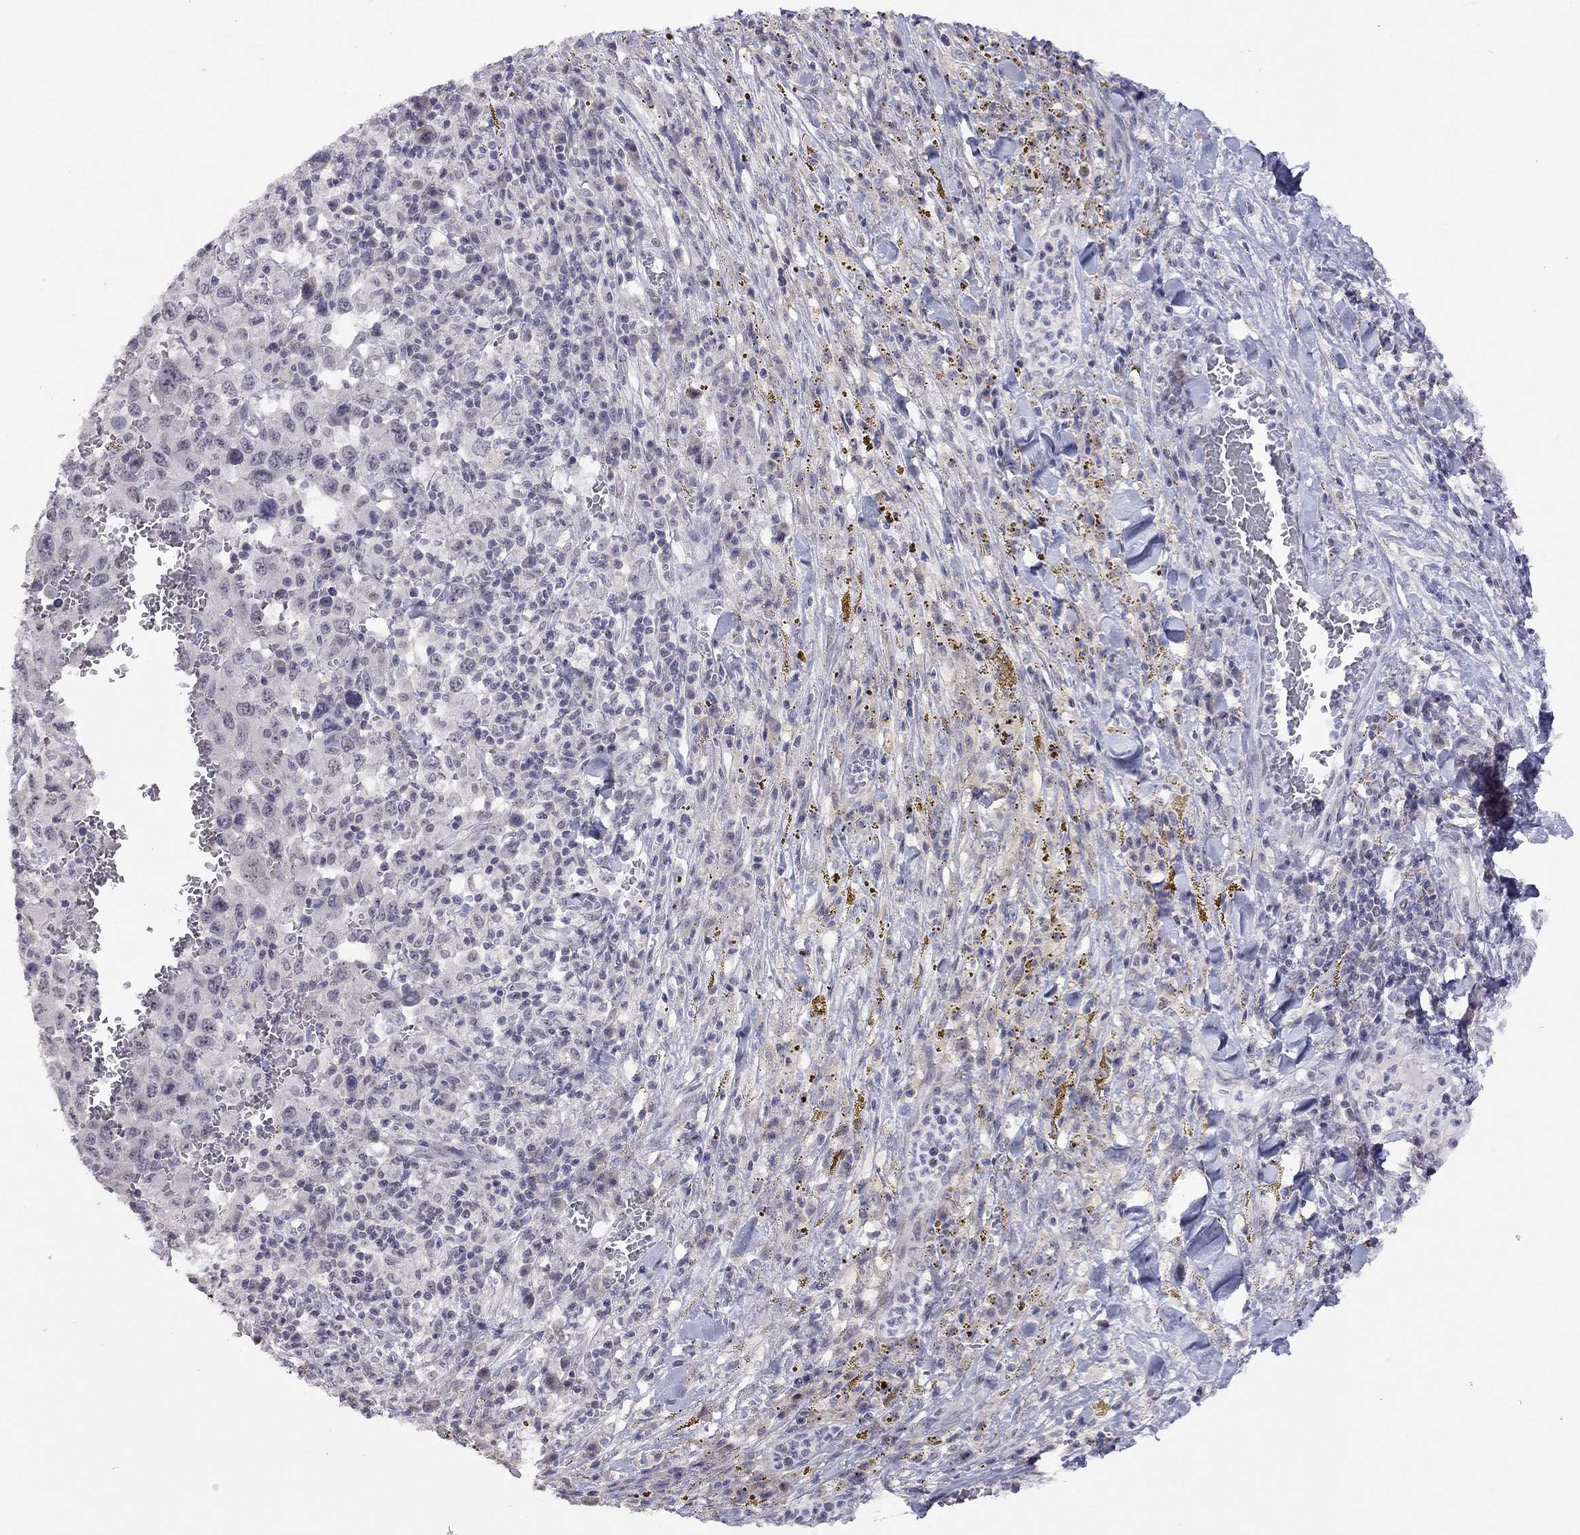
{"staining": {"intensity": "negative", "quantity": "none", "location": "none"}, "tissue": "melanoma", "cell_type": "Tumor cells", "image_type": "cancer", "snomed": [{"axis": "morphology", "description": "Malignant melanoma, NOS"}, {"axis": "topography", "description": "Skin"}], "caption": "Melanoma stained for a protein using immunohistochemistry (IHC) displays no expression tumor cells.", "gene": "HES5", "patient": {"sex": "female", "age": 91}}